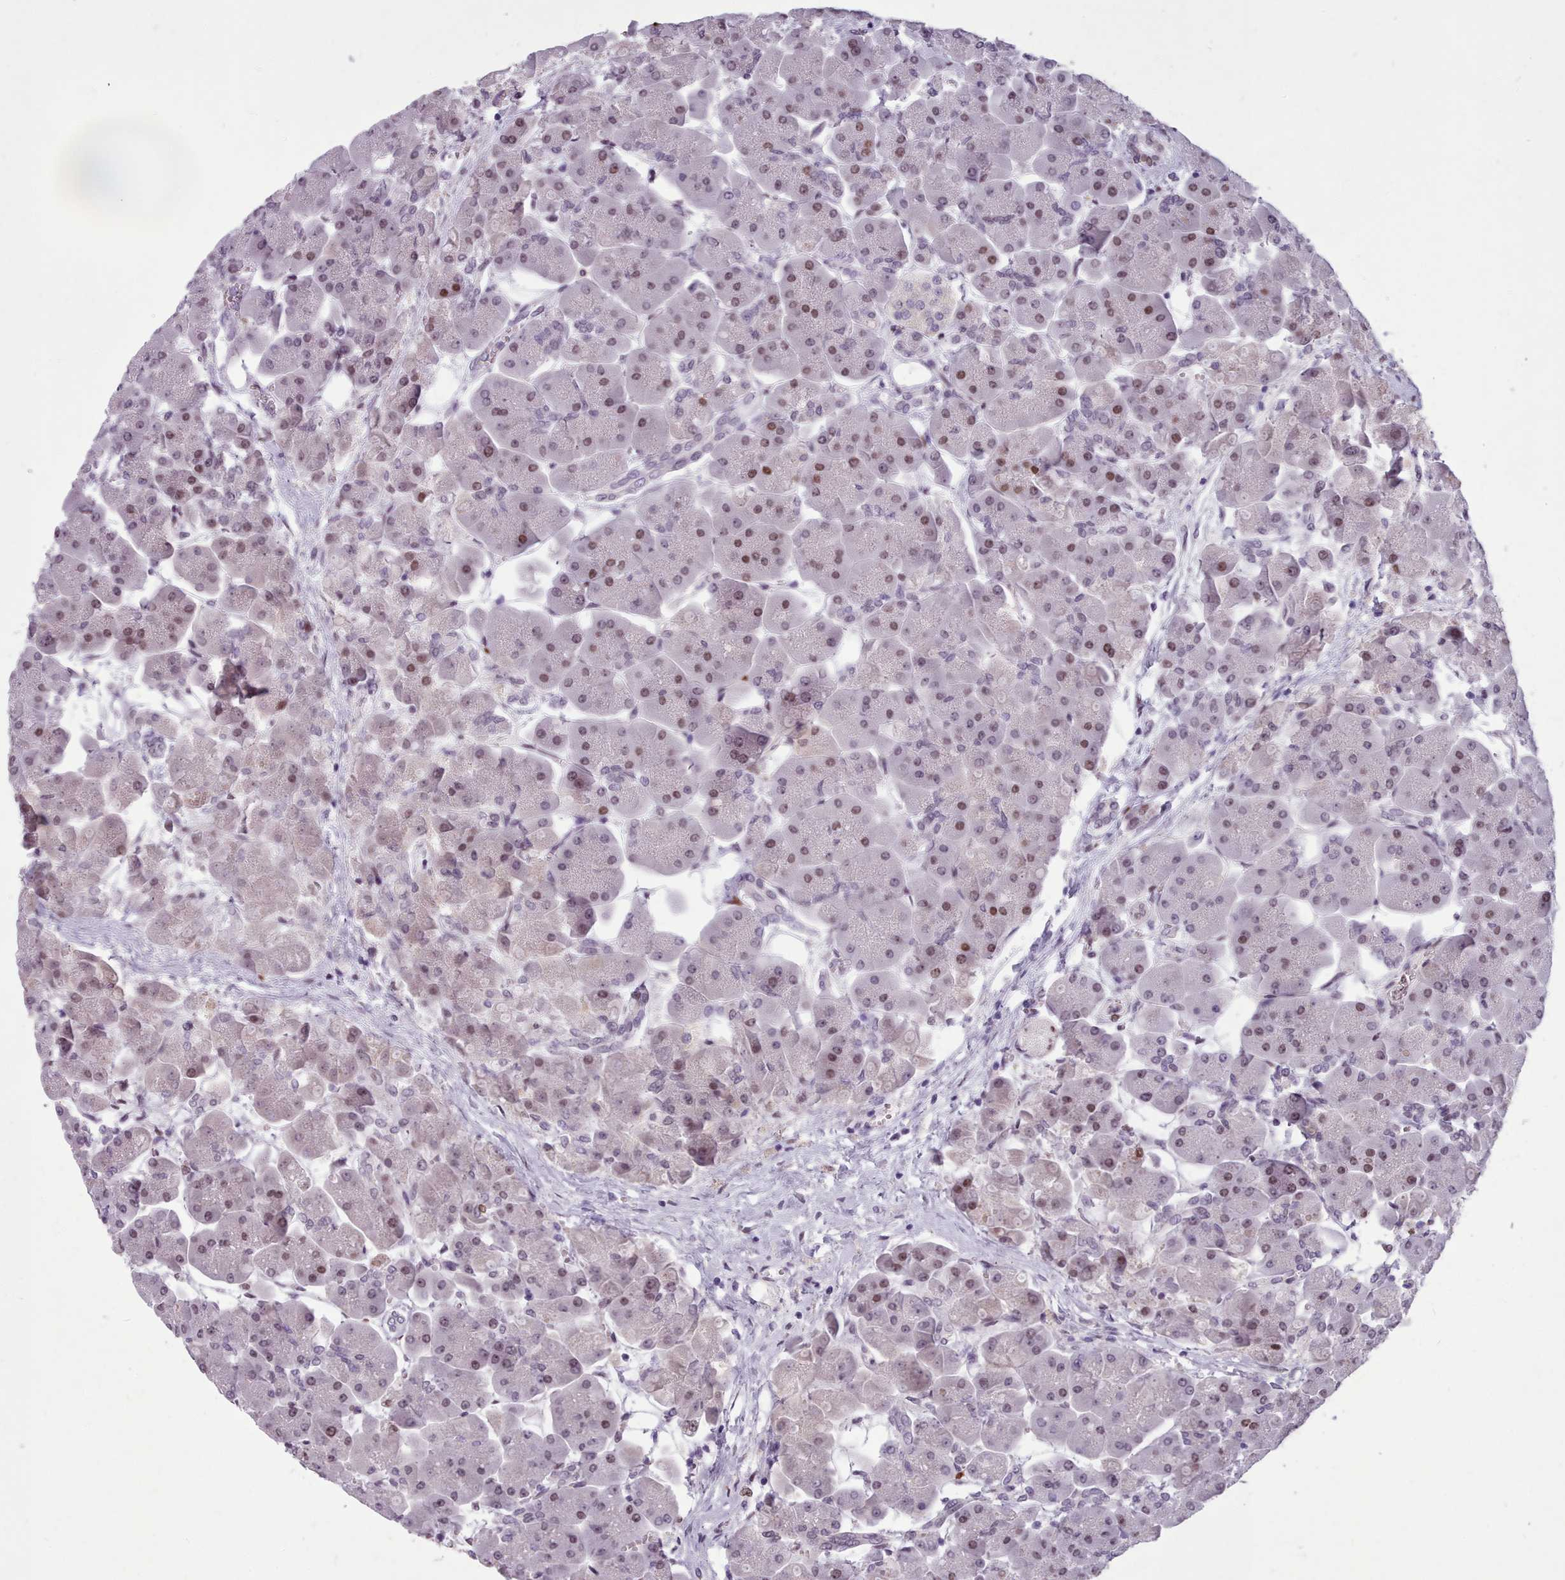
{"staining": {"intensity": "moderate", "quantity": "25%-75%", "location": "nuclear"}, "tissue": "pancreas", "cell_type": "Exocrine glandular cells", "image_type": "normal", "snomed": [{"axis": "morphology", "description": "Normal tissue, NOS"}, {"axis": "topography", "description": "Pancreas"}], "caption": "Protein expression by immunohistochemistry reveals moderate nuclear positivity in about 25%-75% of exocrine glandular cells in benign pancreas. (DAB IHC, brown staining for protein, blue staining for nuclei).", "gene": "KCNT2", "patient": {"sex": "male", "age": 66}}